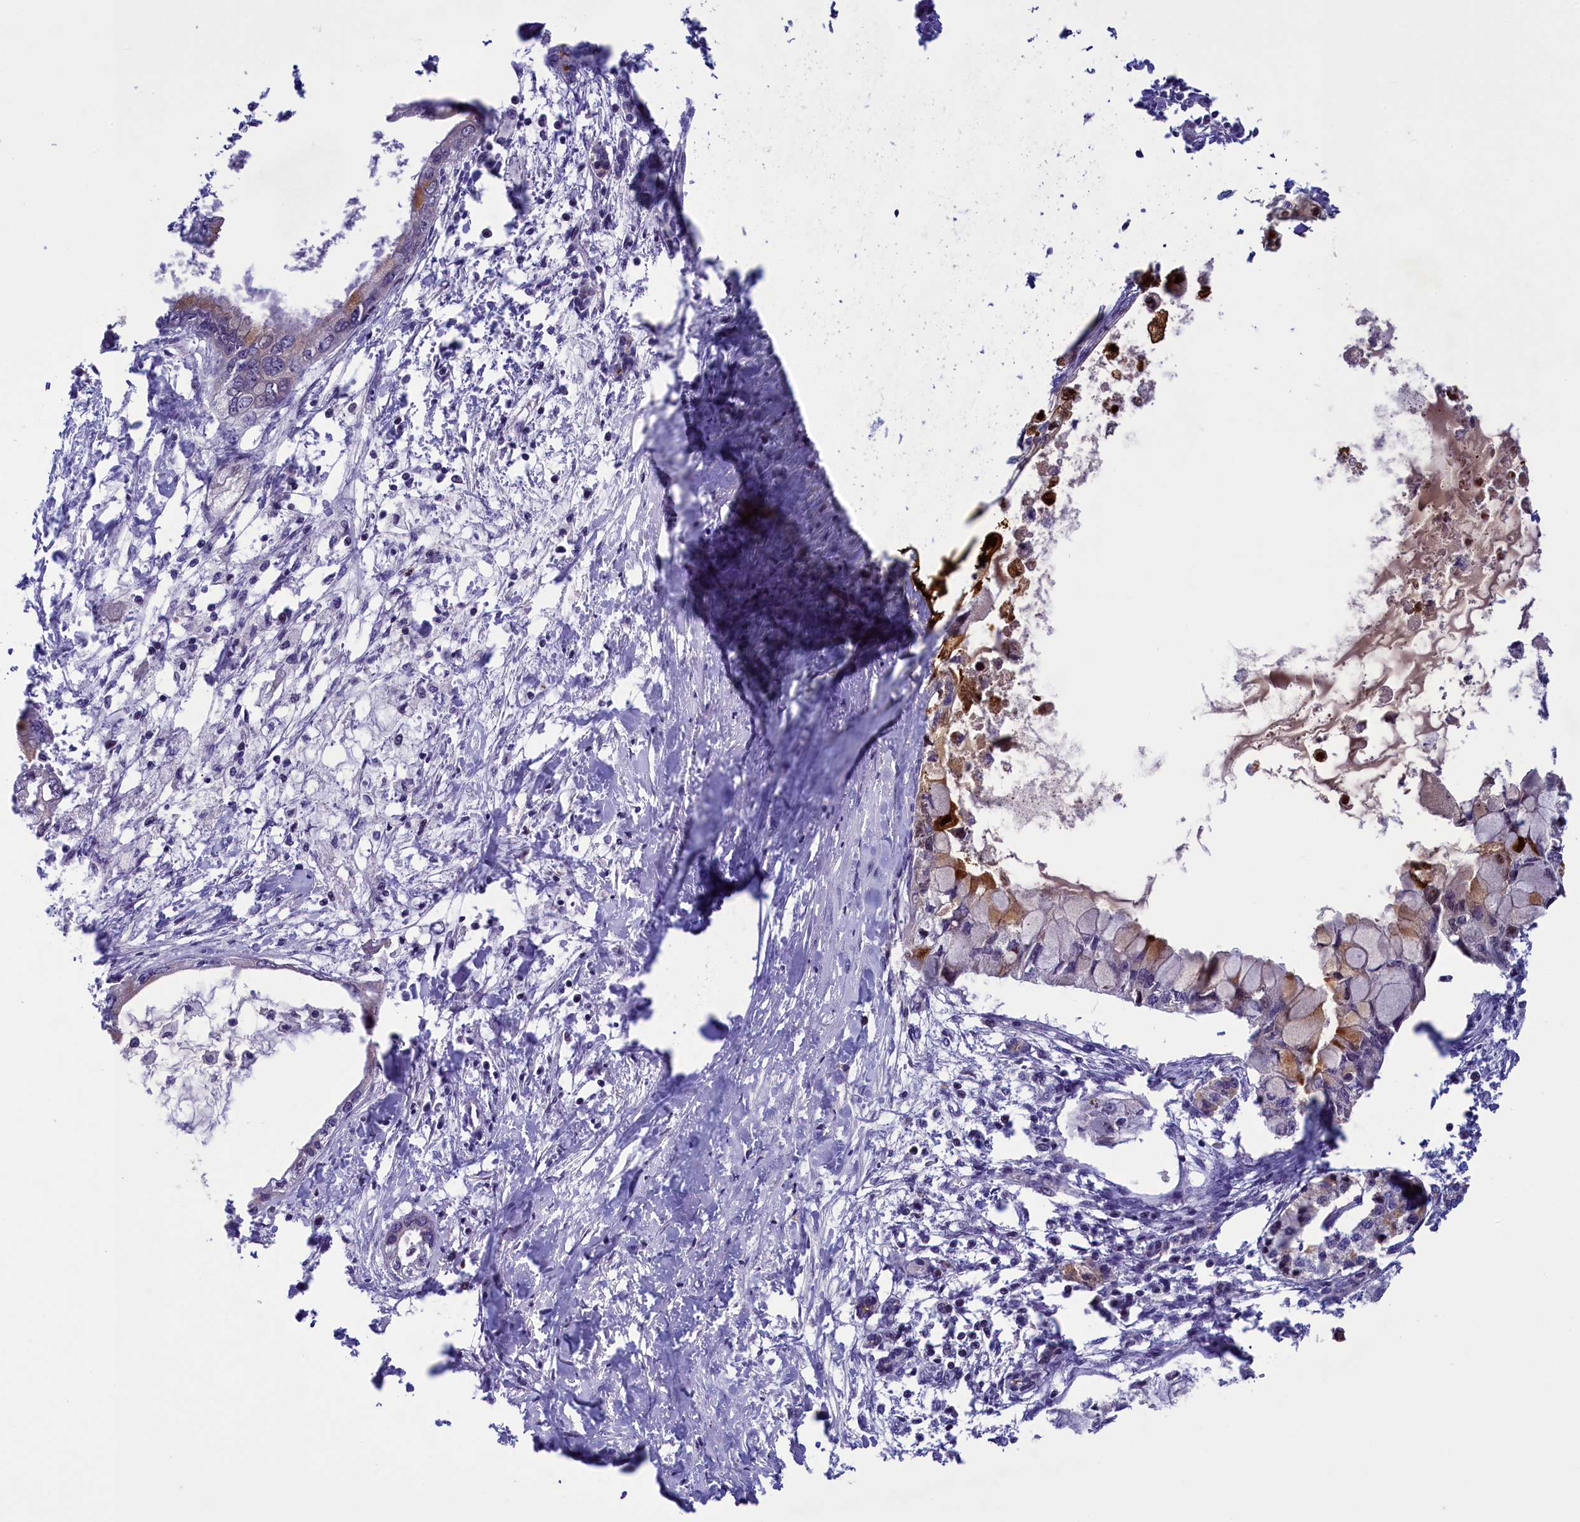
{"staining": {"intensity": "moderate", "quantity": "<25%", "location": "cytoplasmic/membranous"}, "tissue": "pancreatic cancer", "cell_type": "Tumor cells", "image_type": "cancer", "snomed": [{"axis": "morphology", "description": "Adenocarcinoma, NOS"}, {"axis": "topography", "description": "Pancreas"}], "caption": "High-magnification brightfield microscopy of adenocarcinoma (pancreatic) stained with DAB (brown) and counterstained with hematoxylin (blue). tumor cells exhibit moderate cytoplasmic/membranous expression is seen in approximately<25% of cells.", "gene": "LOXL1", "patient": {"sex": "male", "age": 48}}